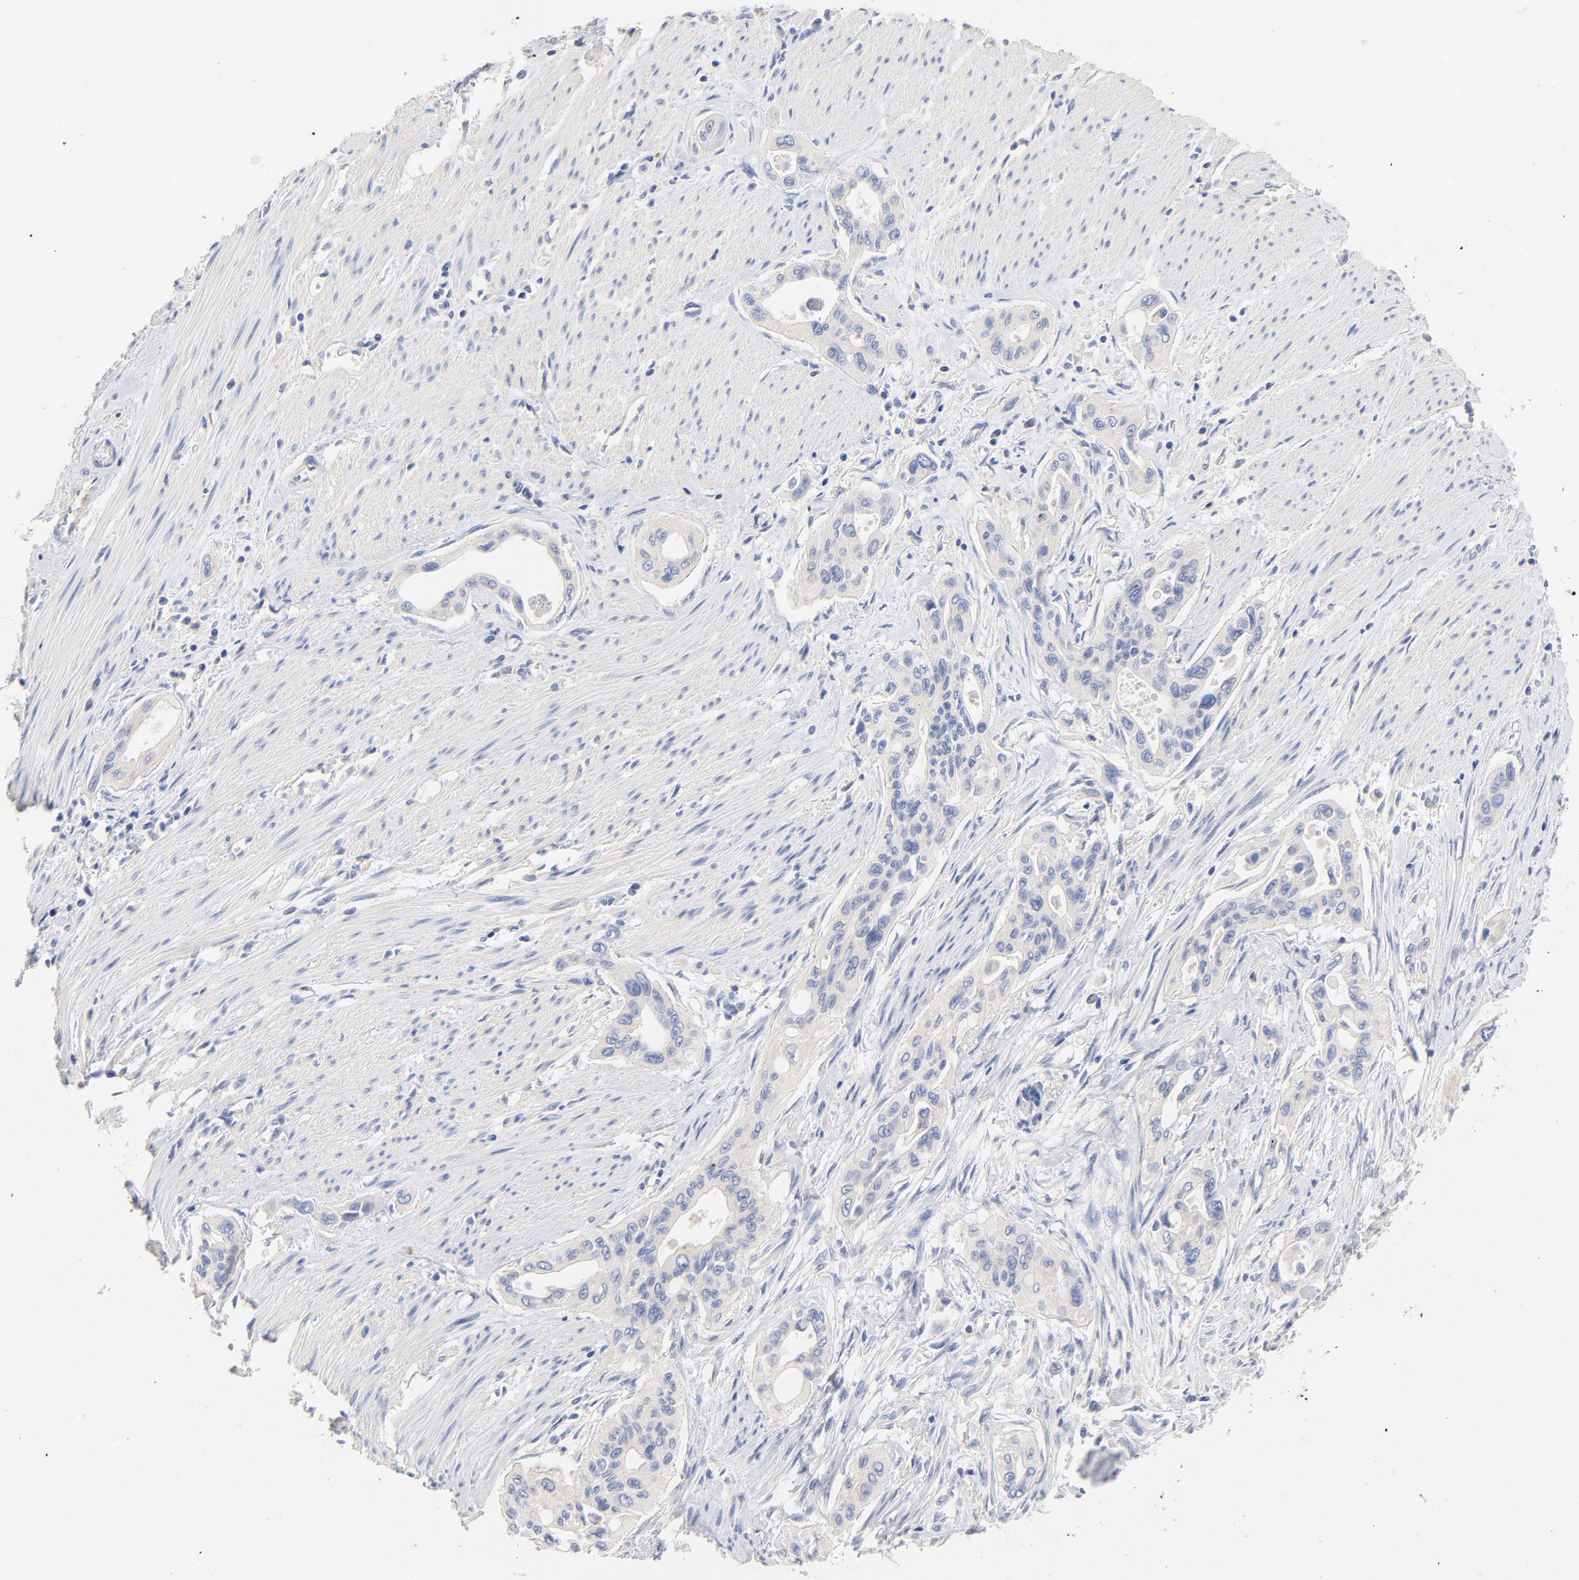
{"staining": {"intensity": "negative", "quantity": "none", "location": "none"}, "tissue": "pancreatic cancer", "cell_type": "Tumor cells", "image_type": "cancer", "snomed": [{"axis": "morphology", "description": "Adenocarcinoma, NOS"}, {"axis": "topography", "description": "Pancreas"}], "caption": "Immunohistochemistry micrograph of pancreatic cancer (adenocarcinoma) stained for a protein (brown), which demonstrates no expression in tumor cells.", "gene": "CPS1", "patient": {"sex": "male", "age": 77}}